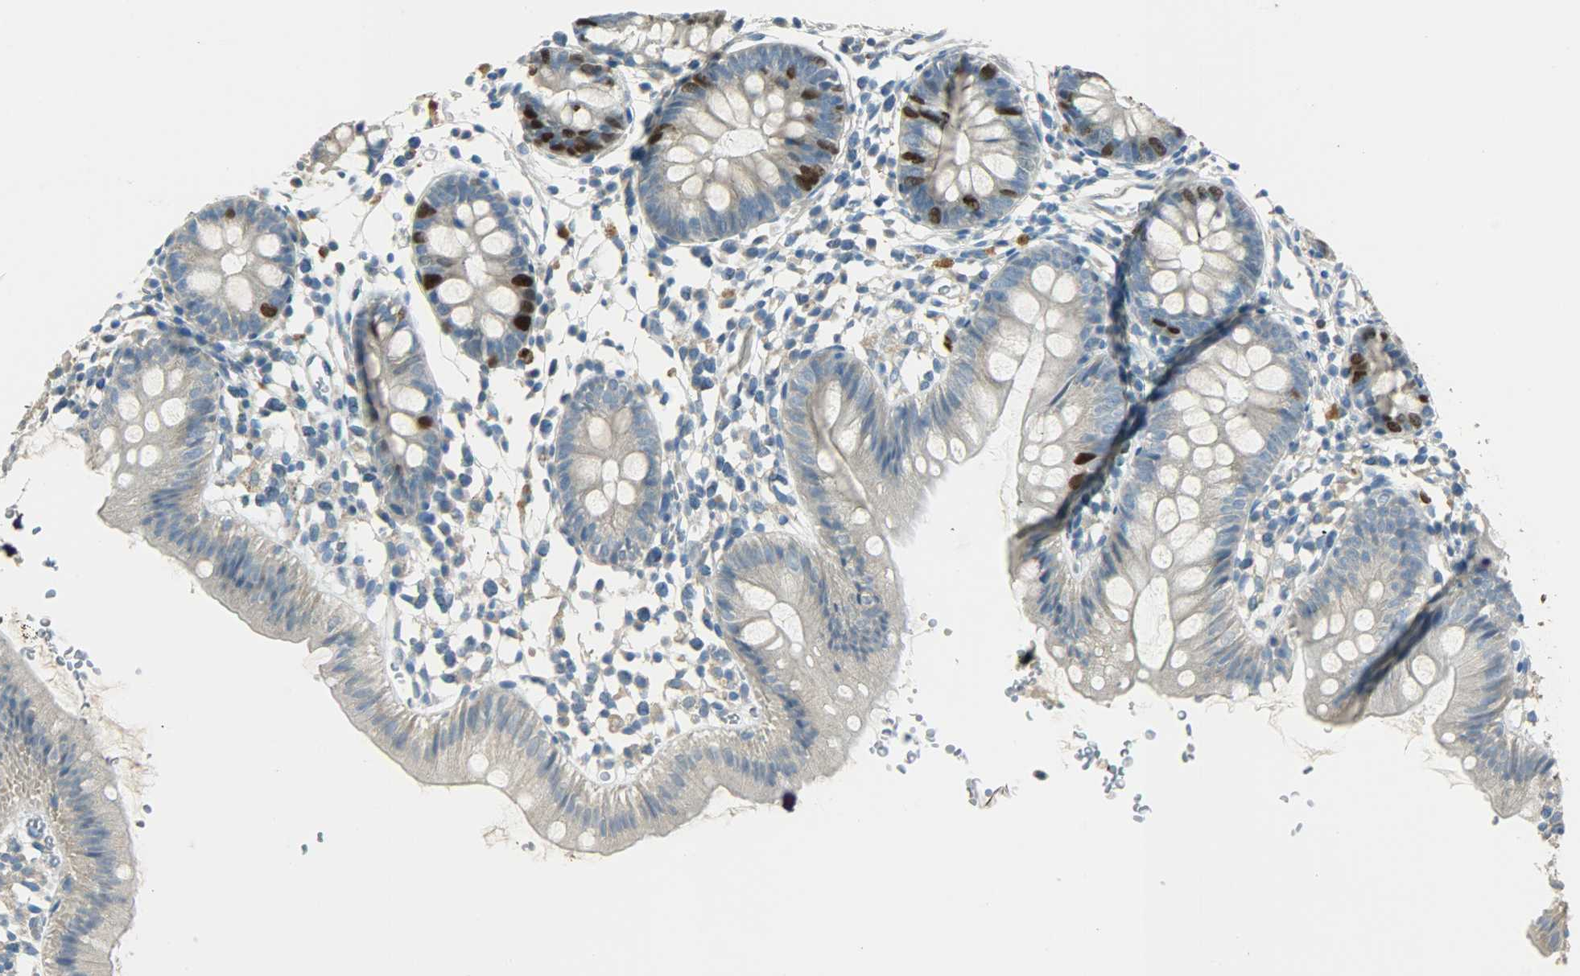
{"staining": {"intensity": "strong", "quantity": "<25%", "location": "cytoplasmic/membranous,nuclear"}, "tissue": "colon", "cell_type": "Glandular cells", "image_type": "normal", "snomed": [{"axis": "morphology", "description": "Normal tissue, NOS"}, {"axis": "topography", "description": "Colon"}], "caption": "Immunohistochemistry staining of normal colon, which displays medium levels of strong cytoplasmic/membranous,nuclear staining in about <25% of glandular cells indicating strong cytoplasmic/membranous,nuclear protein expression. The staining was performed using DAB (3,3'-diaminobenzidine) (brown) for protein detection and nuclei were counterstained in hematoxylin (blue).", "gene": "TPX2", "patient": {"sex": "male", "age": 14}}